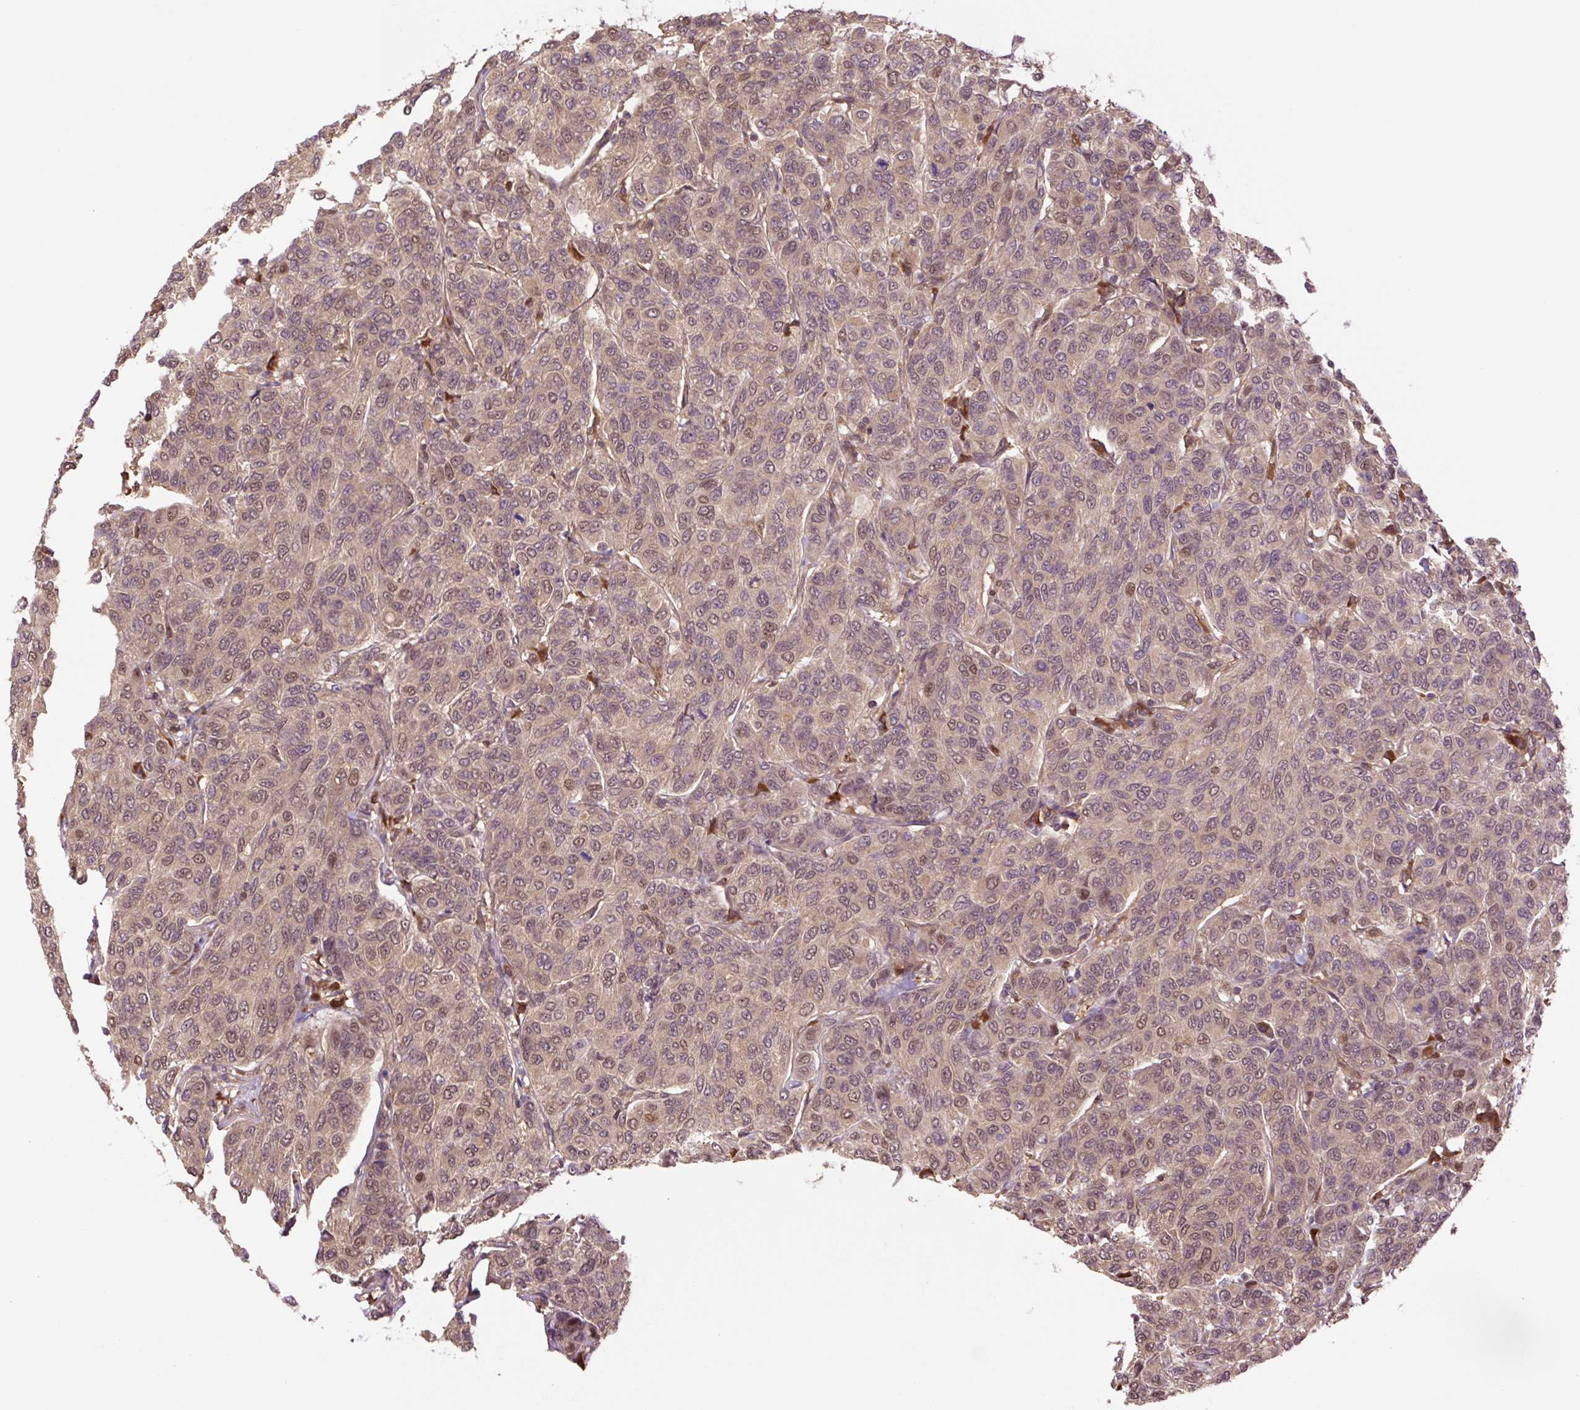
{"staining": {"intensity": "weak", "quantity": "25%-75%", "location": "cytoplasmic/membranous,nuclear"}, "tissue": "breast cancer", "cell_type": "Tumor cells", "image_type": "cancer", "snomed": [{"axis": "morphology", "description": "Duct carcinoma"}, {"axis": "topography", "description": "Breast"}], "caption": "Immunohistochemistry histopathology image of infiltrating ductal carcinoma (breast) stained for a protein (brown), which displays low levels of weak cytoplasmic/membranous and nuclear positivity in approximately 25%-75% of tumor cells.", "gene": "TPT1", "patient": {"sex": "female", "age": 55}}